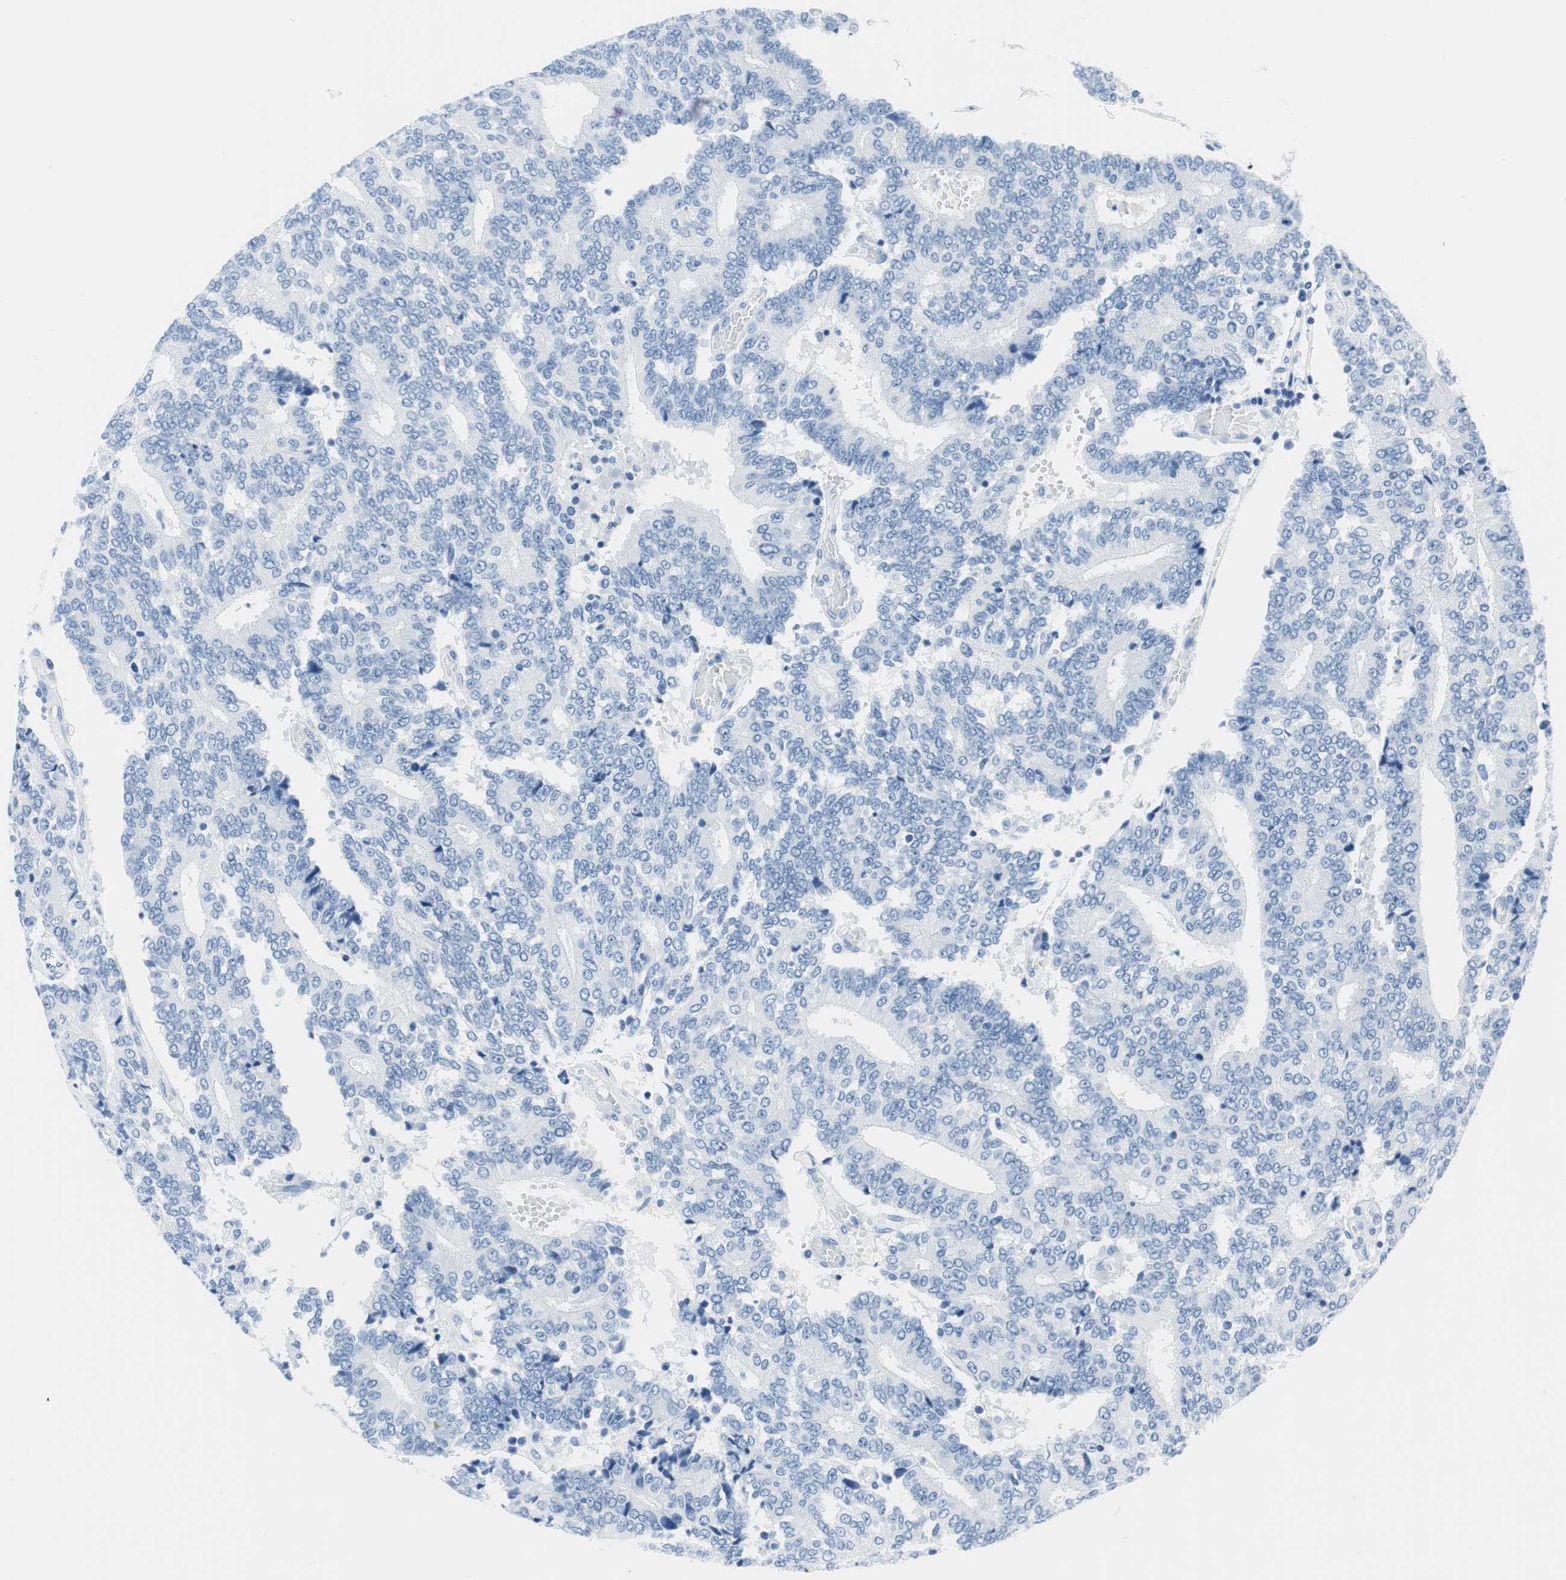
{"staining": {"intensity": "negative", "quantity": "none", "location": "none"}, "tissue": "prostate cancer", "cell_type": "Tumor cells", "image_type": "cancer", "snomed": [{"axis": "morphology", "description": "Adenocarcinoma, High grade"}, {"axis": "topography", "description": "Prostate"}], "caption": "Human prostate adenocarcinoma (high-grade) stained for a protein using immunohistochemistry (IHC) exhibits no staining in tumor cells.", "gene": "NFATC2", "patient": {"sex": "male", "age": 55}}